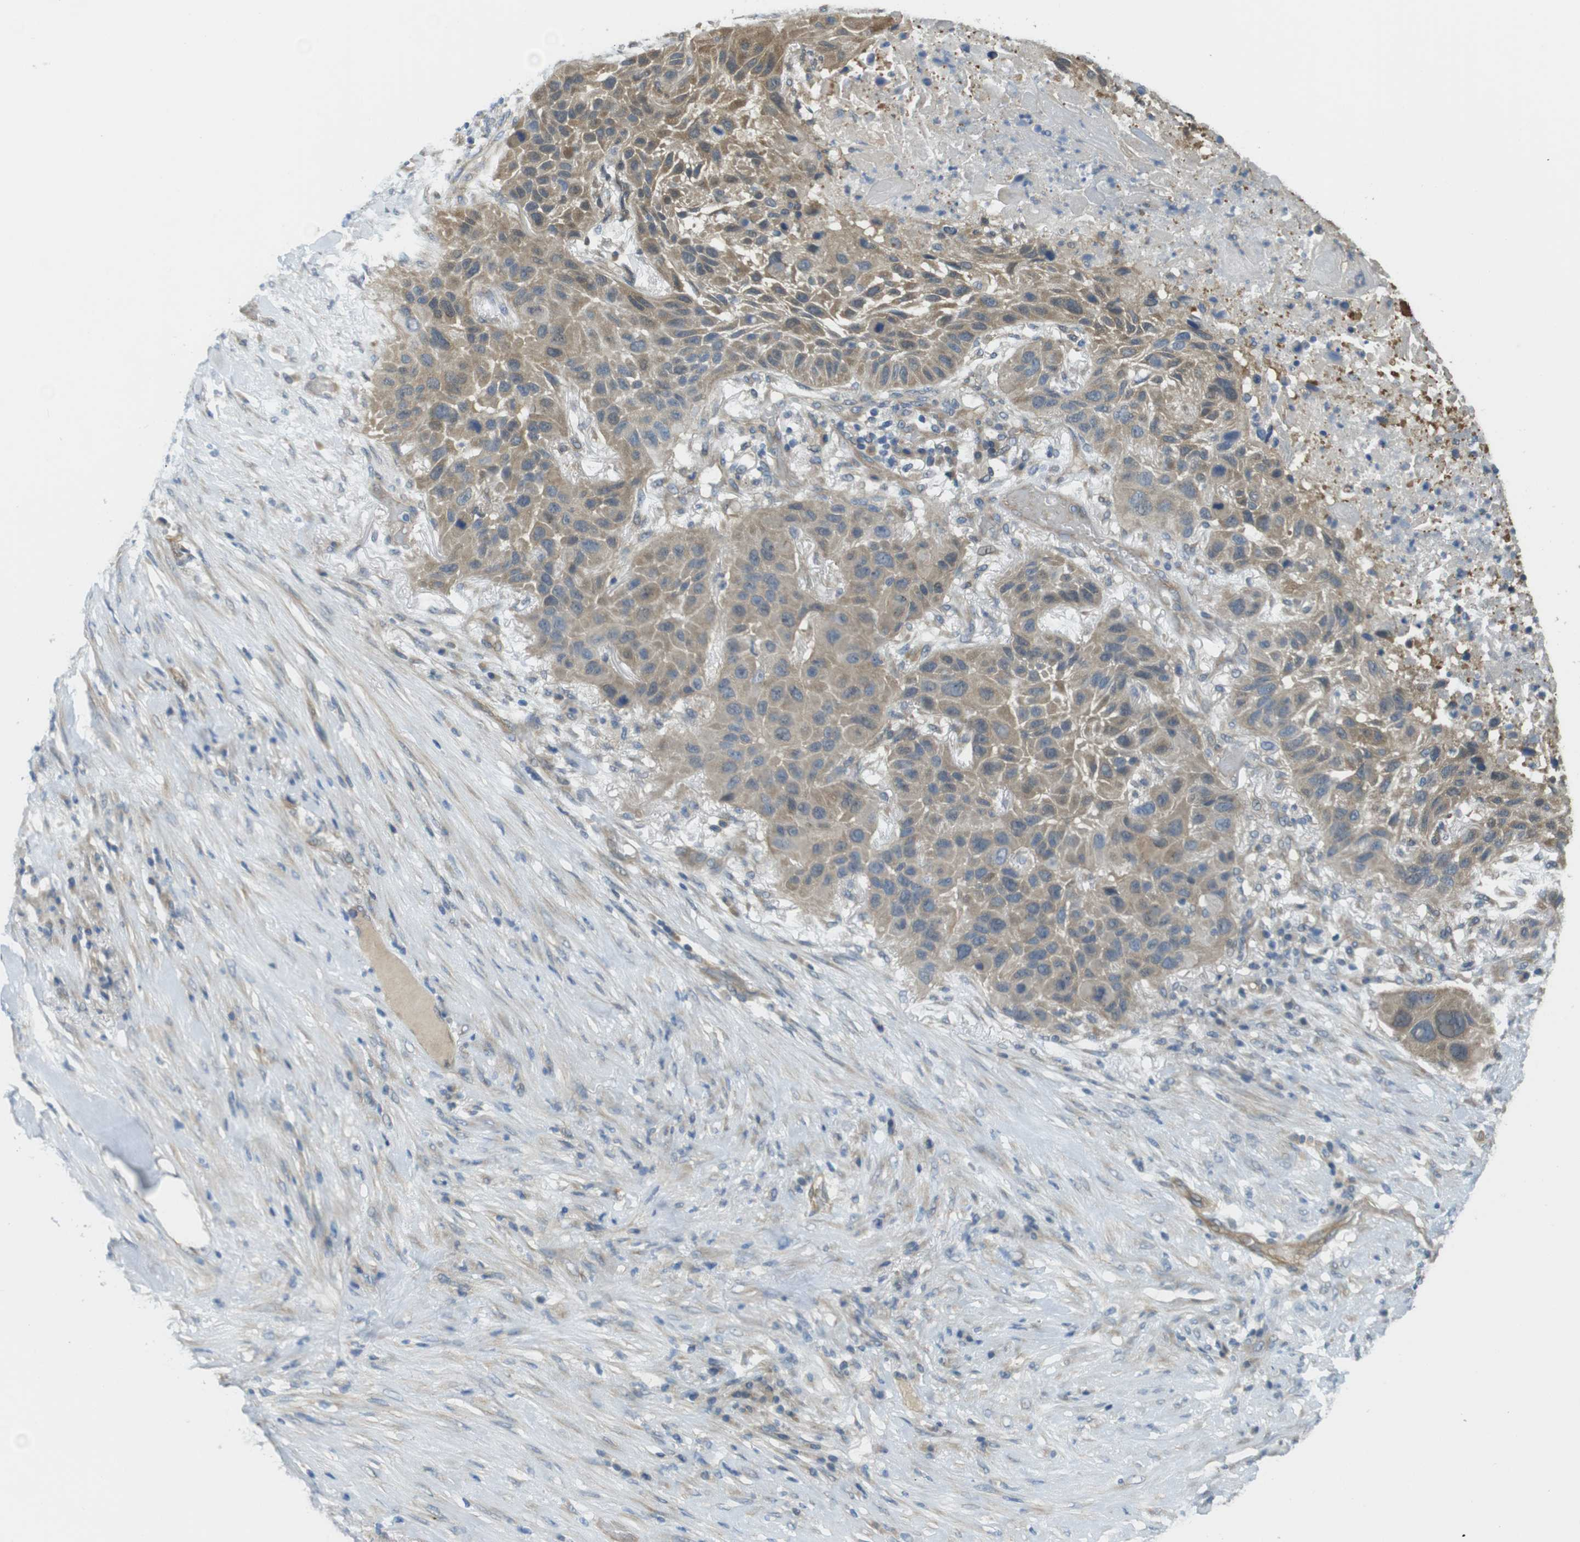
{"staining": {"intensity": "moderate", "quantity": ">75%", "location": "cytoplasmic/membranous"}, "tissue": "lung cancer", "cell_type": "Tumor cells", "image_type": "cancer", "snomed": [{"axis": "morphology", "description": "Squamous cell carcinoma, NOS"}, {"axis": "topography", "description": "Lung"}], "caption": "Immunohistochemistry (IHC) image of neoplastic tissue: squamous cell carcinoma (lung) stained using immunohistochemistry shows medium levels of moderate protein expression localized specifically in the cytoplasmic/membranous of tumor cells, appearing as a cytoplasmic/membranous brown color.", "gene": "ABHD15", "patient": {"sex": "male", "age": 57}}